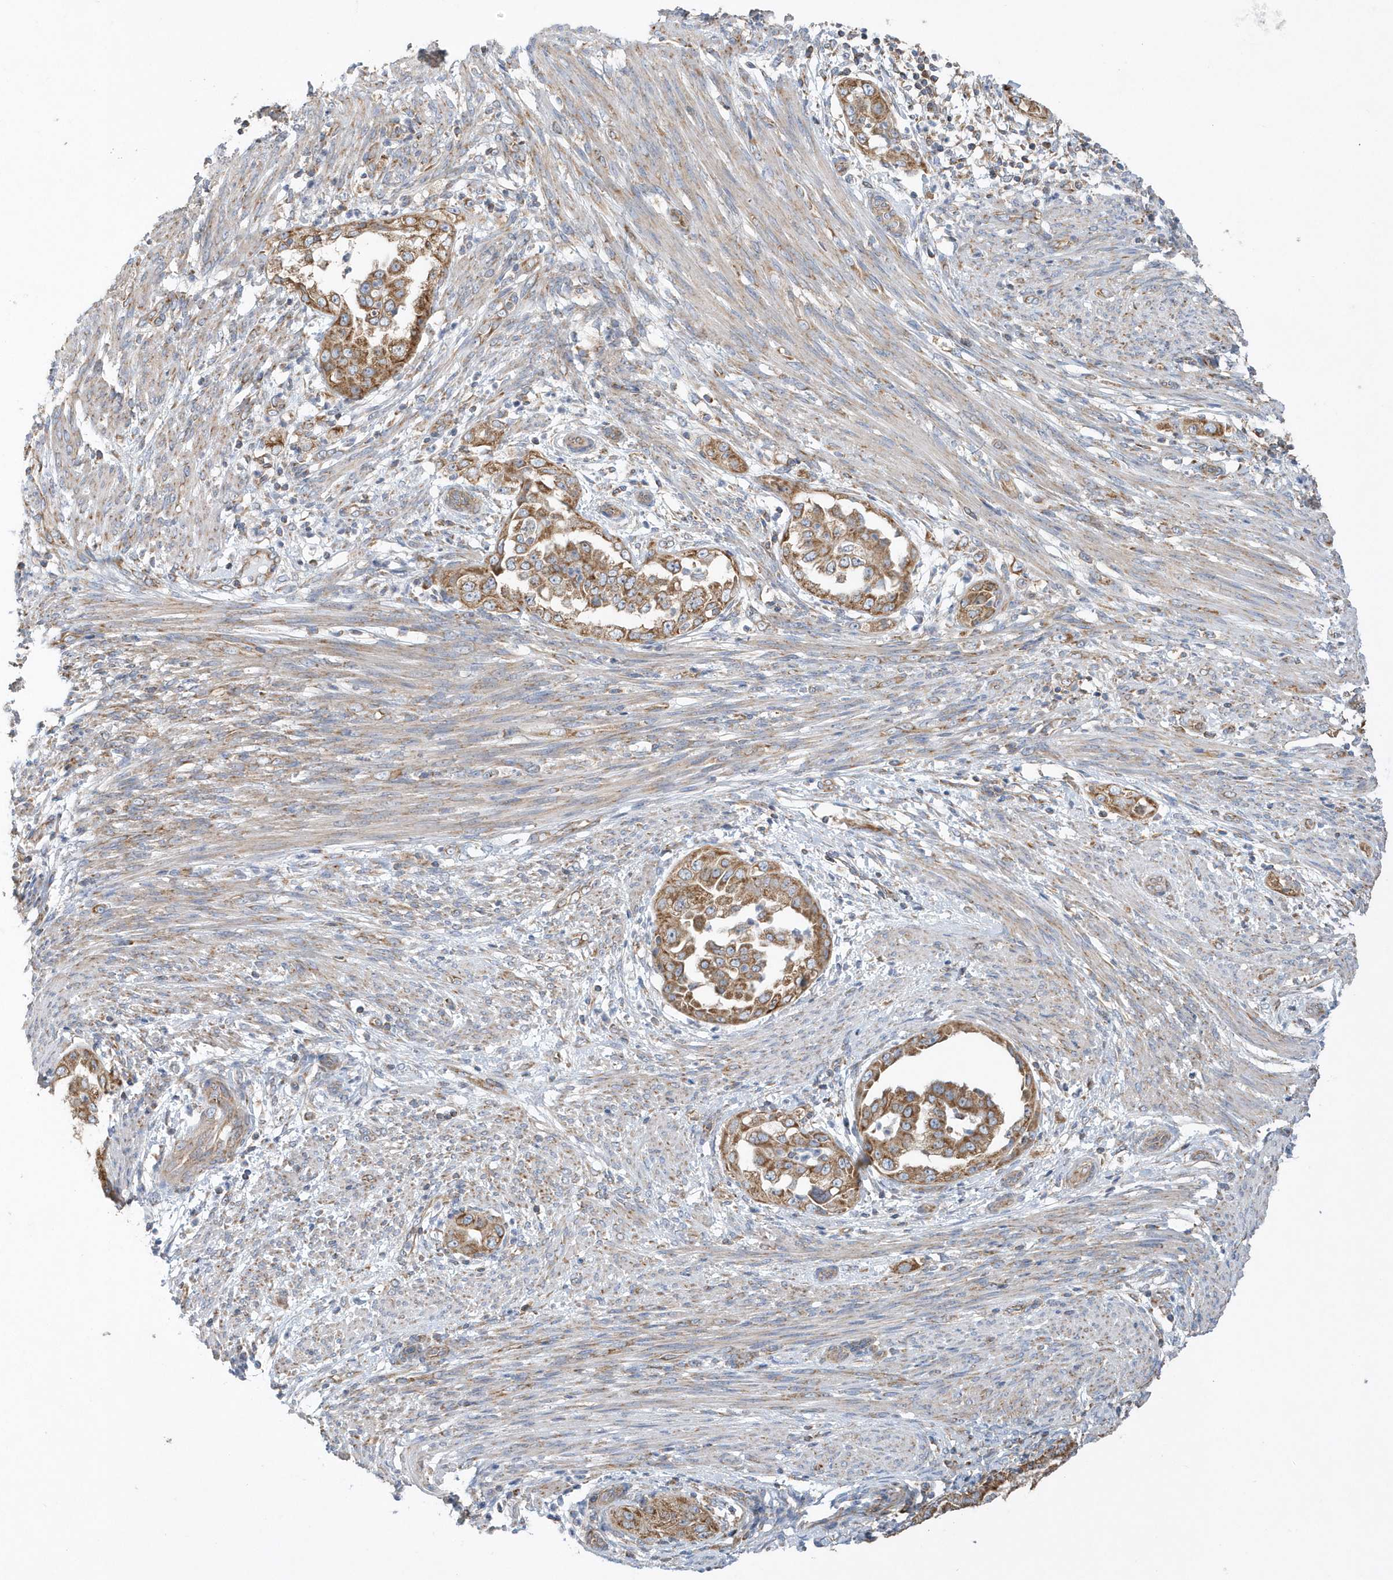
{"staining": {"intensity": "strong", "quantity": ">75%", "location": "cytoplasmic/membranous"}, "tissue": "endometrial cancer", "cell_type": "Tumor cells", "image_type": "cancer", "snomed": [{"axis": "morphology", "description": "Adenocarcinoma, NOS"}, {"axis": "topography", "description": "Endometrium"}], "caption": "A micrograph of adenocarcinoma (endometrial) stained for a protein reveals strong cytoplasmic/membranous brown staining in tumor cells.", "gene": "SPATA5", "patient": {"sex": "female", "age": 85}}